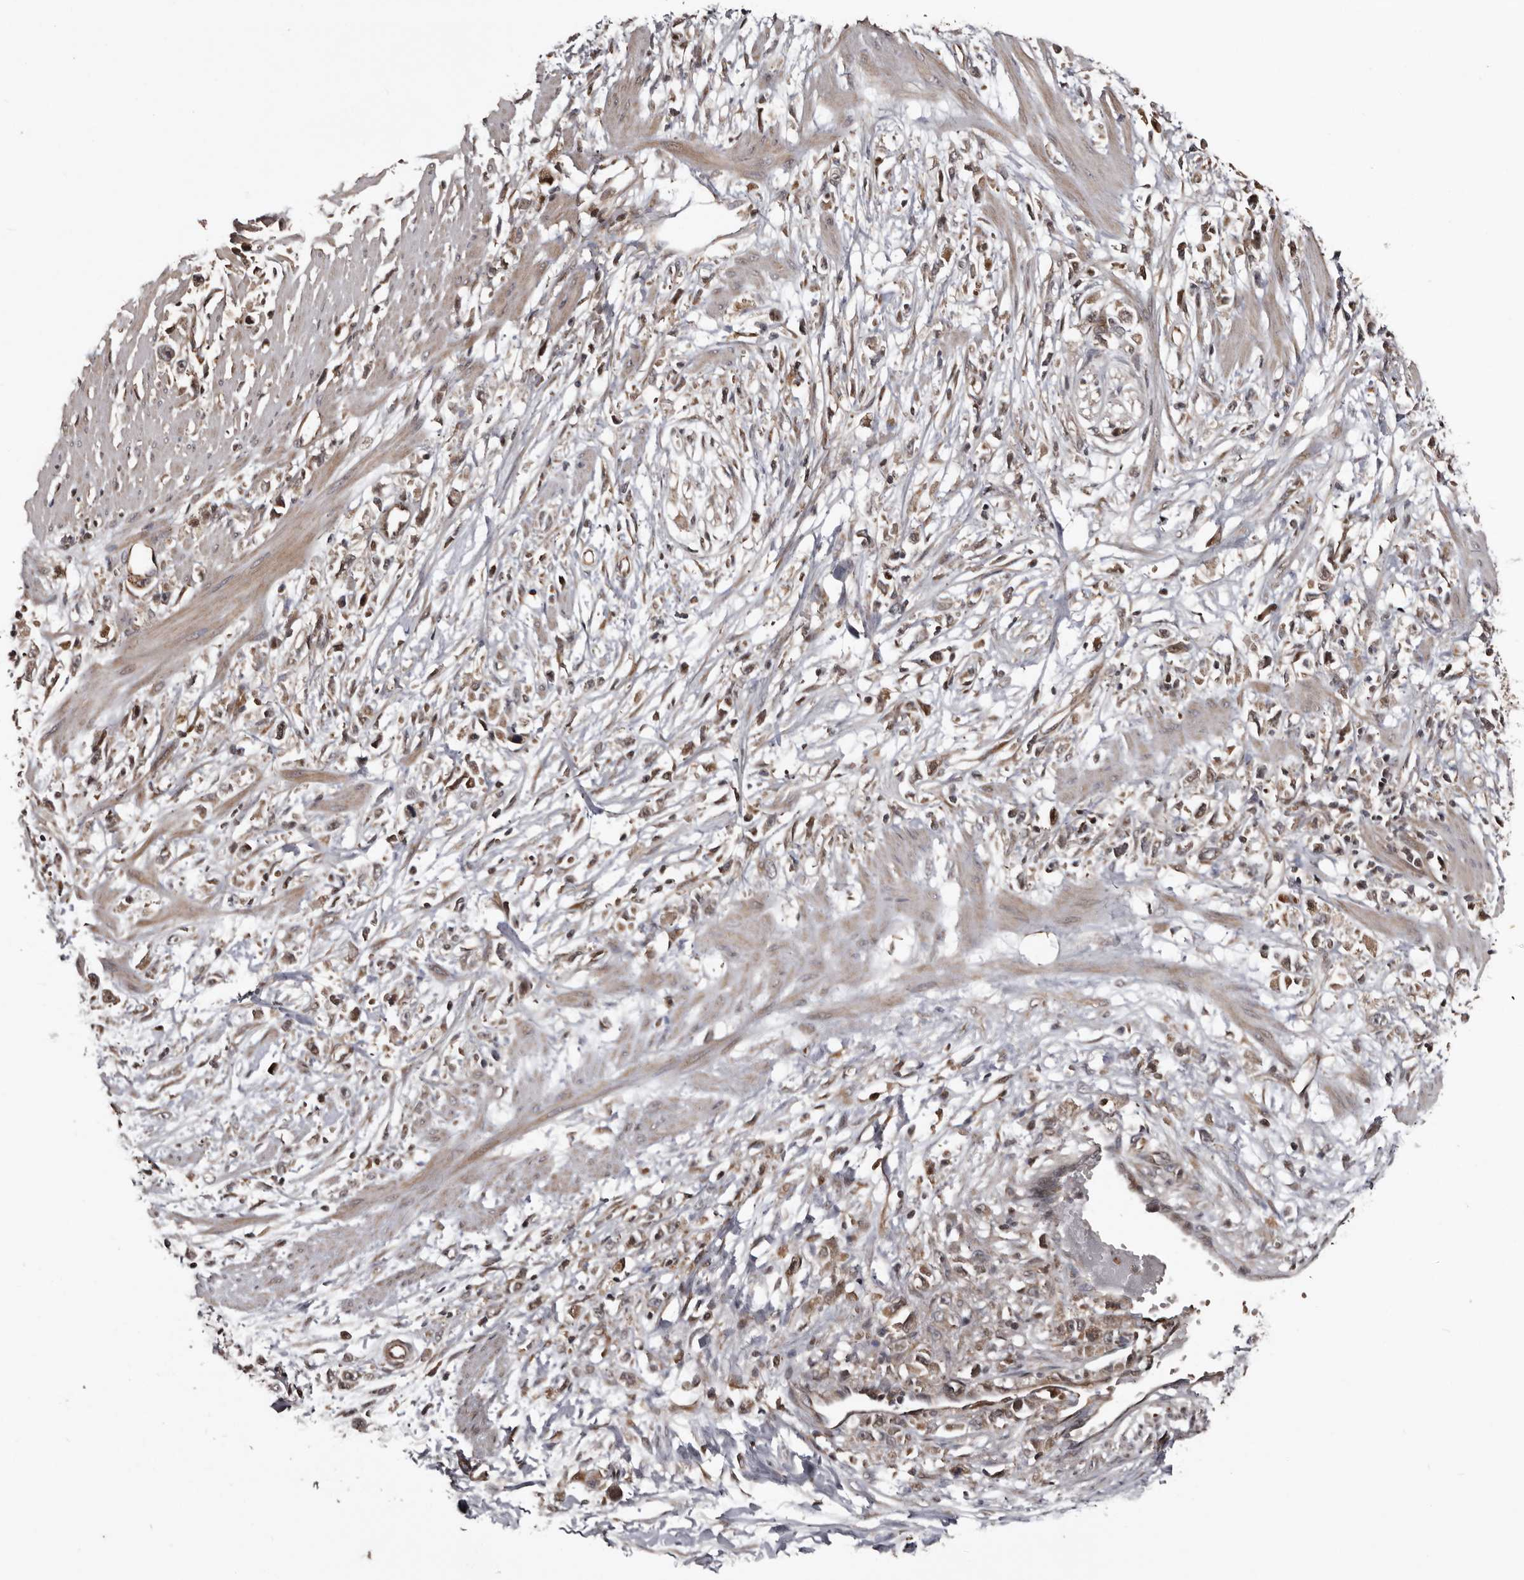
{"staining": {"intensity": "weak", "quantity": ">75%", "location": "cytoplasmic/membranous,nuclear"}, "tissue": "stomach cancer", "cell_type": "Tumor cells", "image_type": "cancer", "snomed": [{"axis": "morphology", "description": "Adenocarcinoma, NOS"}, {"axis": "topography", "description": "Stomach"}], "caption": "A brown stain shows weak cytoplasmic/membranous and nuclear positivity of a protein in human stomach adenocarcinoma tumor cells. (DAB IHC with brightfield microscopy, high magnification).", "gene": "SERTAD4", "patient": {"sex": "female", "age": 59}}